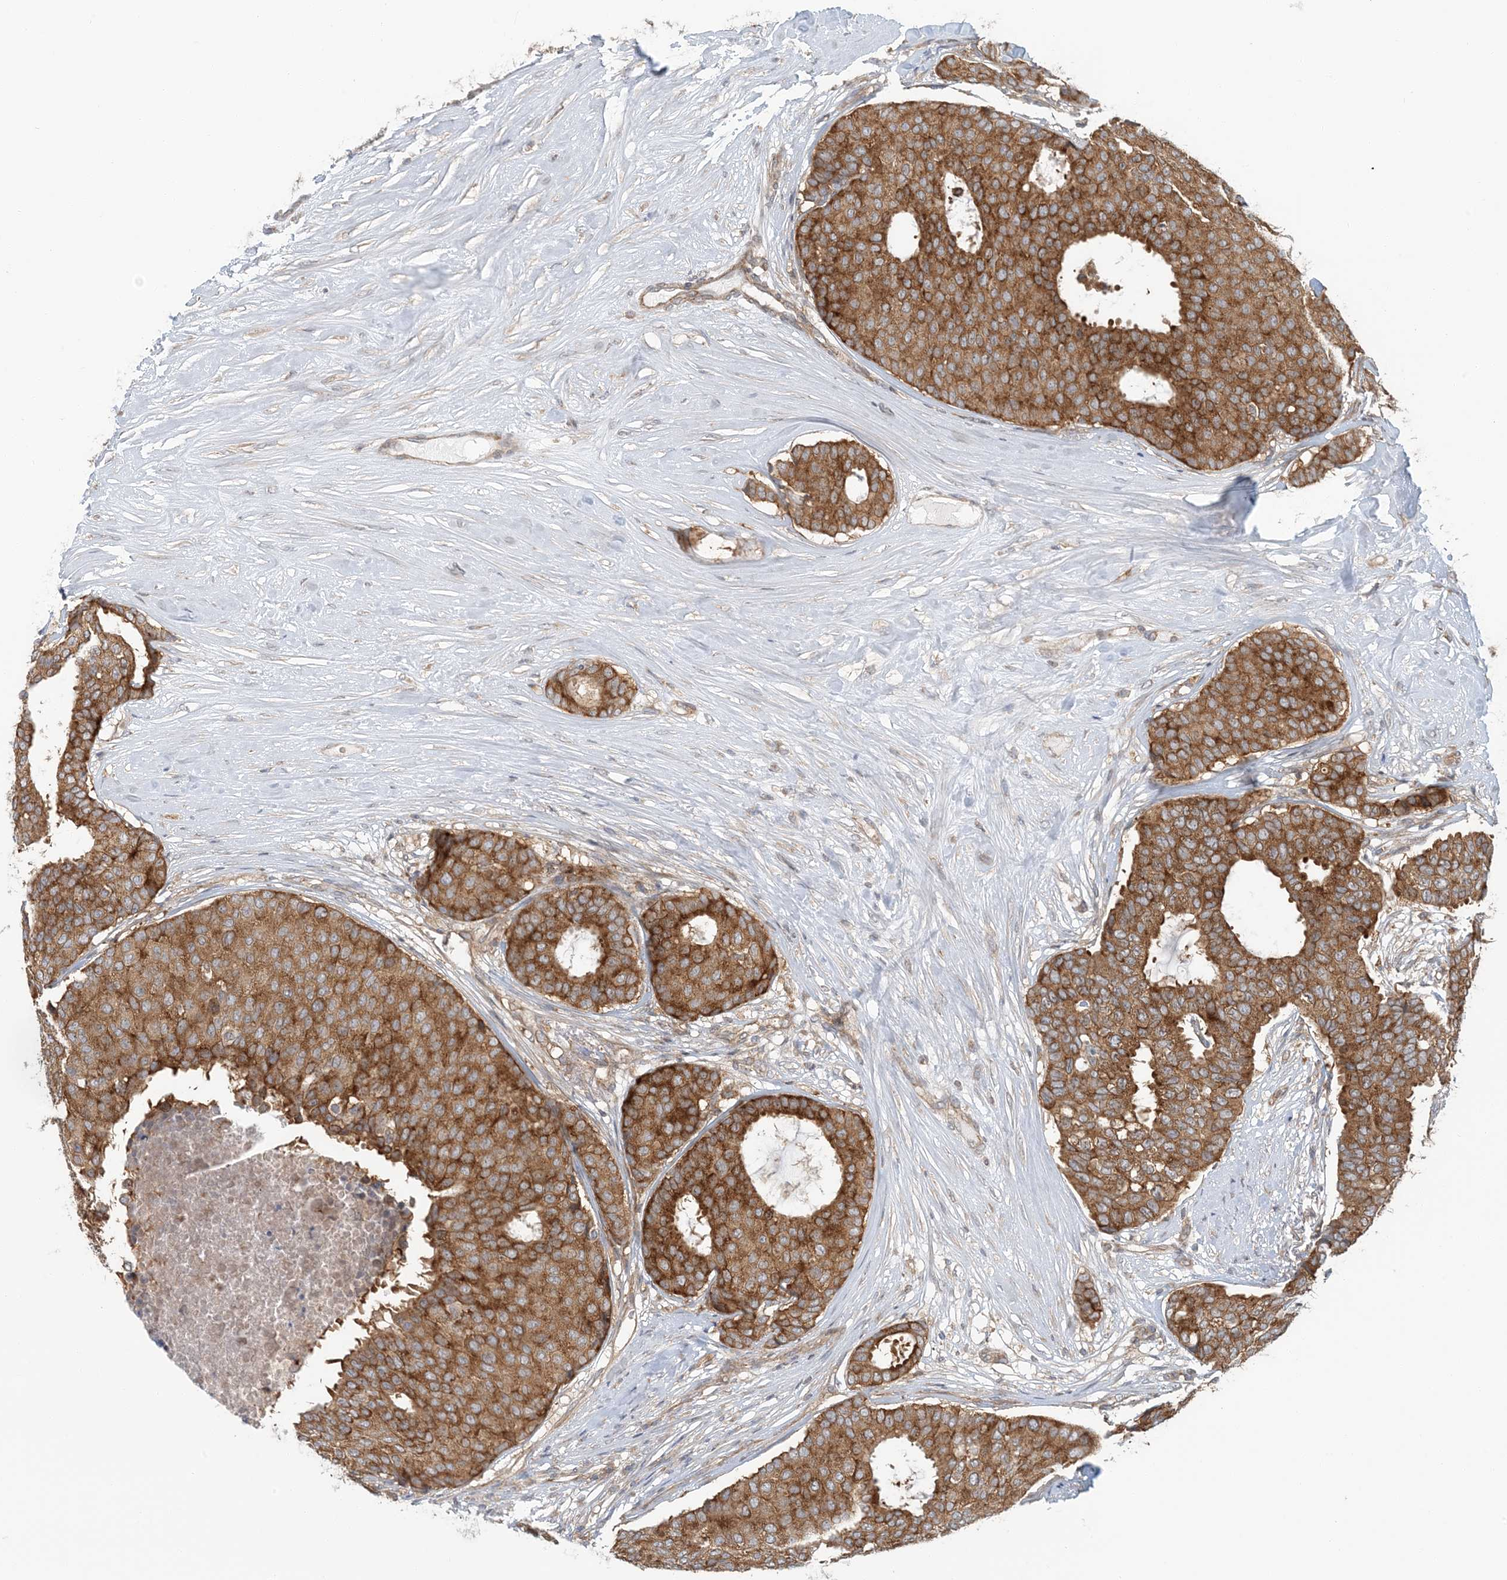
{"staining": {"intensity": "strong", "quantity": ">75%", "location": "cytoplasmic/membranous"}, "tissue": "breast cancer", "cell_type": "Tumor cells", "image_type": "cancer", "snomed": [{"axis": "morphology", "description": "Duct carcinoma"}, {"axis": "topography", "description": "Breast"}], "caption": "Breast cancer (invasive ductal carcinoma) was stained to show a protein in brown. There is high levels of strong cytoplasmic/membranous positivity in about >75% of tumor cells. (IHC, brightfield microscopy, high magnification).", "gene": "ATP13A2", "patient": {"sex": "female", "age": 75}}